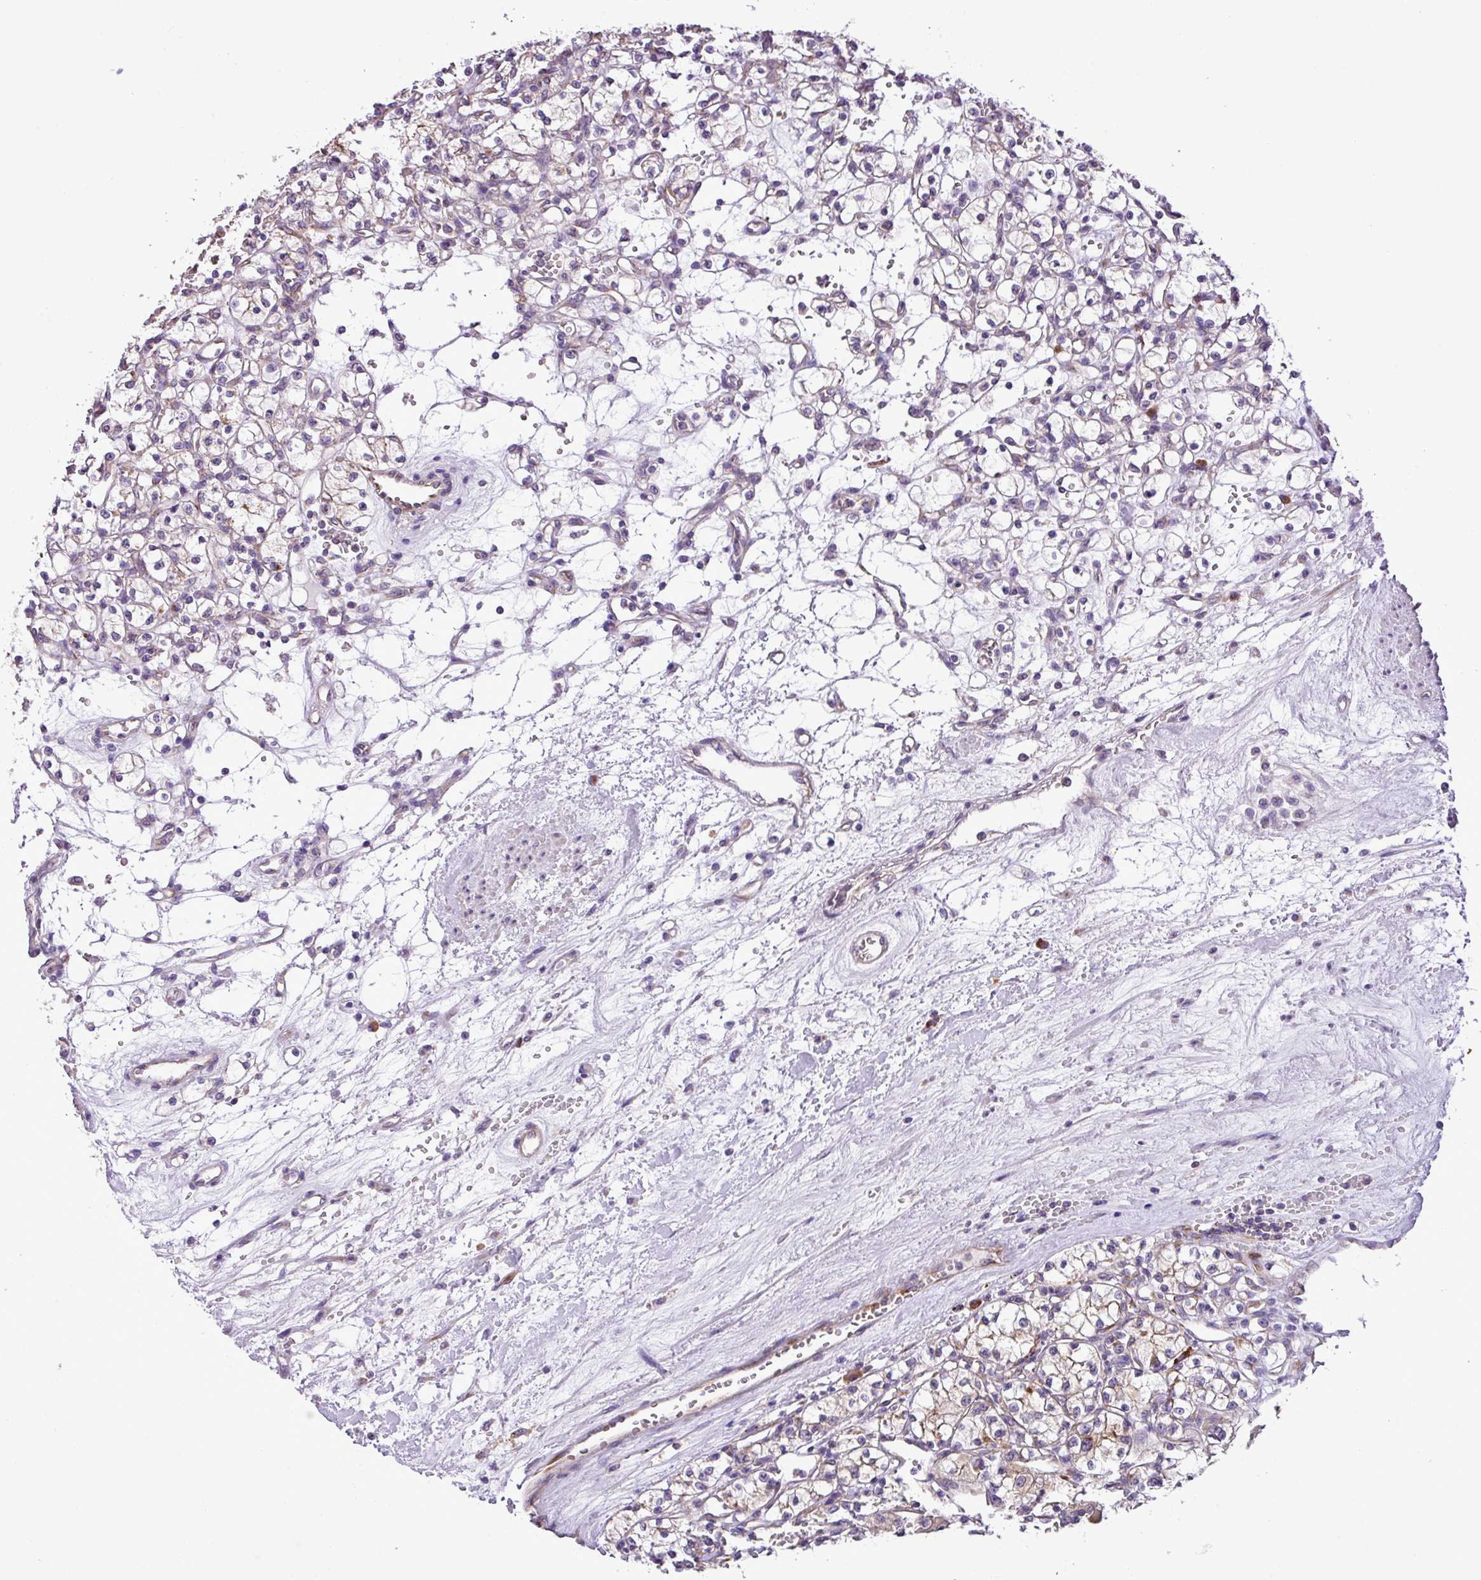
{"staining": {"intensity": "weak", "quantity": "25%-75%", "location": "cytoplasmic/membranous"}, "tissue": "renal cancer", "cell_type": "Tumor cells", "image_type": "cancer", "snomed": [{"axis": "morphology", "description": "Adenocarcinoma, NOS"}, {"axis": "topography", "description": "Kidney"}], "caption": "An IHC histopathology image of neoplastic tissue is shown. Protein staining in brown labels weak cytoplasmic/membranous positivity in renal adenocarcinoma within tumor cells.", "gene": "RPL13", "patient": {"sex": "female", "age": 59}}